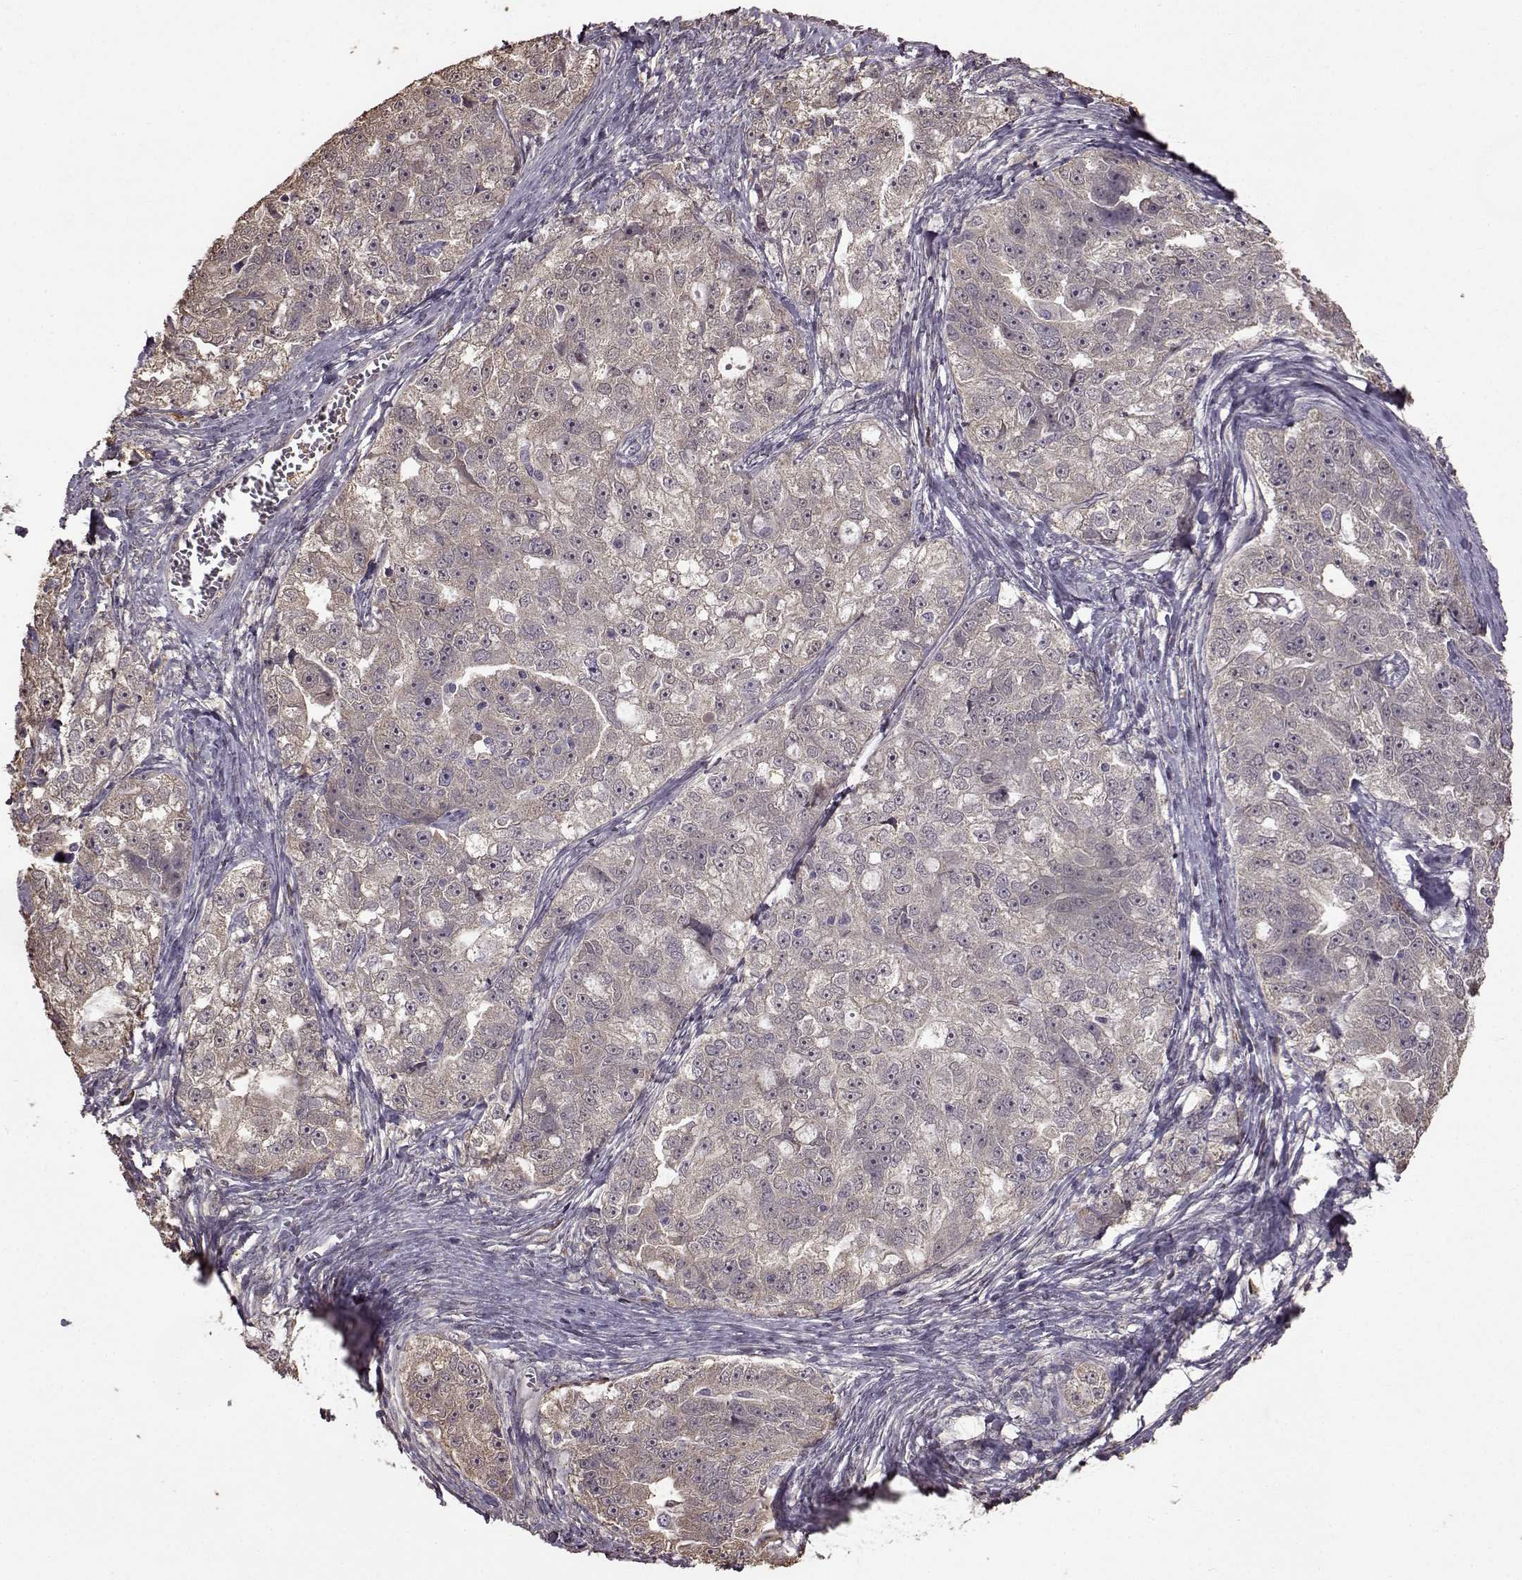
{"staining": {"intensity": "weak", "quantity": "<25%", "location": "cytoplasmic/membranous"}, "tissue": "ovarian cancer", "cell_type": "Tumor cells", "image_type": "cancer", "snomed": [{"axis": "morphology", "description": "Cystadenocarcinoma, serous, NOS"}, {"axis": "topography", "description": "Ovary"}], "caption": "The image displays no significant staining in tumor cells of serous cystadenocarcinoma (ovarian).", "gene": "NME1-NME2", "patient": {"sex": "female", "age": 51}}